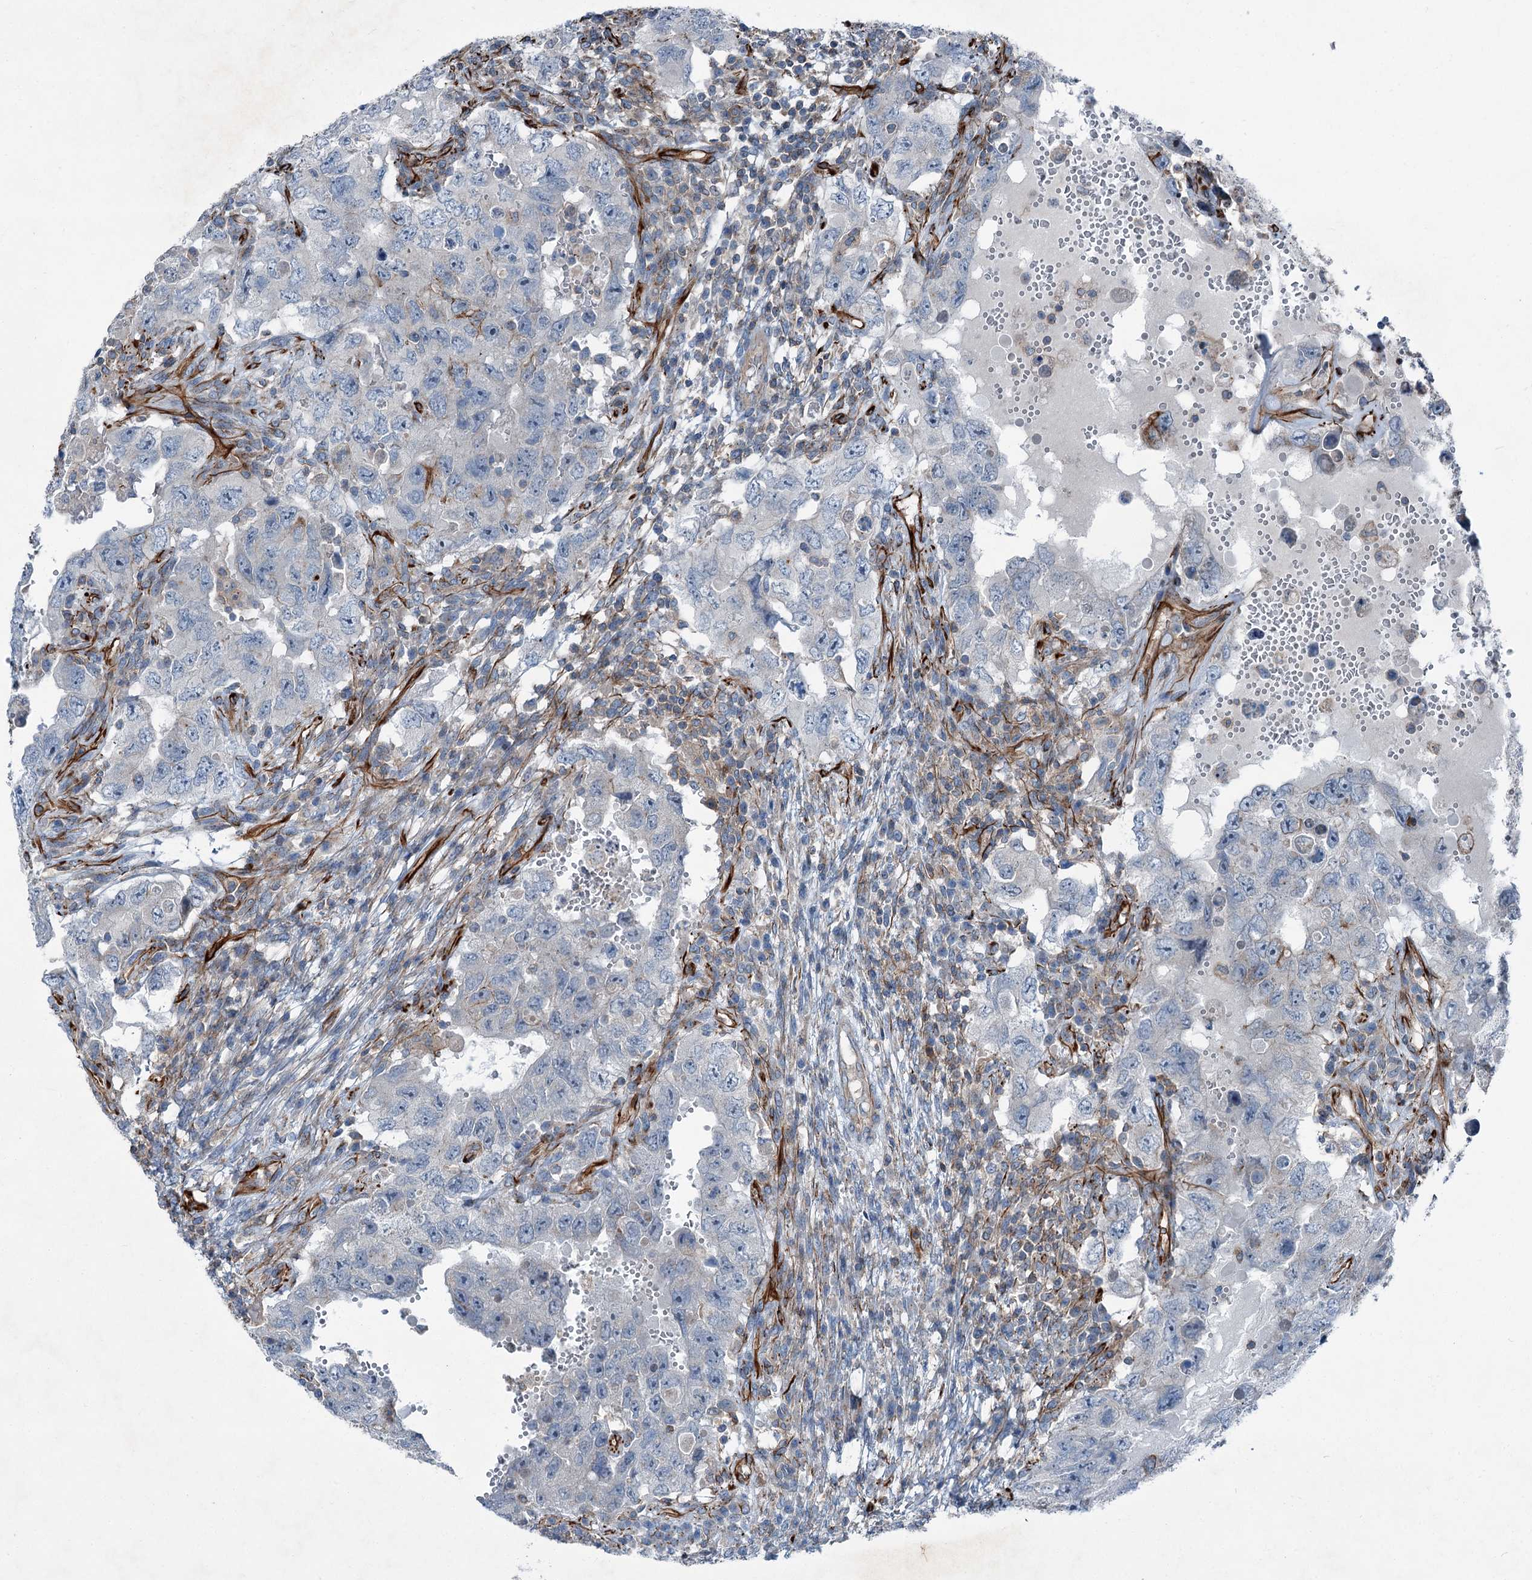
{"staining": {"intensity": "negative", "quantity": "none", "location": "none"}, "tissue": "testis cancer", "cell_type": "Tumor cells", "image_type": "cancer", "snomed": [{"axis": "morphology", "description": "Carcinoma, Embryonal, NOS"}, {"axis": "topography", "description": "Testis"}], "caption": "Tumor cells are negative for brown protein staining in testis cancer.", "gene": "AXL", "patient": {"sex": "male", "age": 26}}